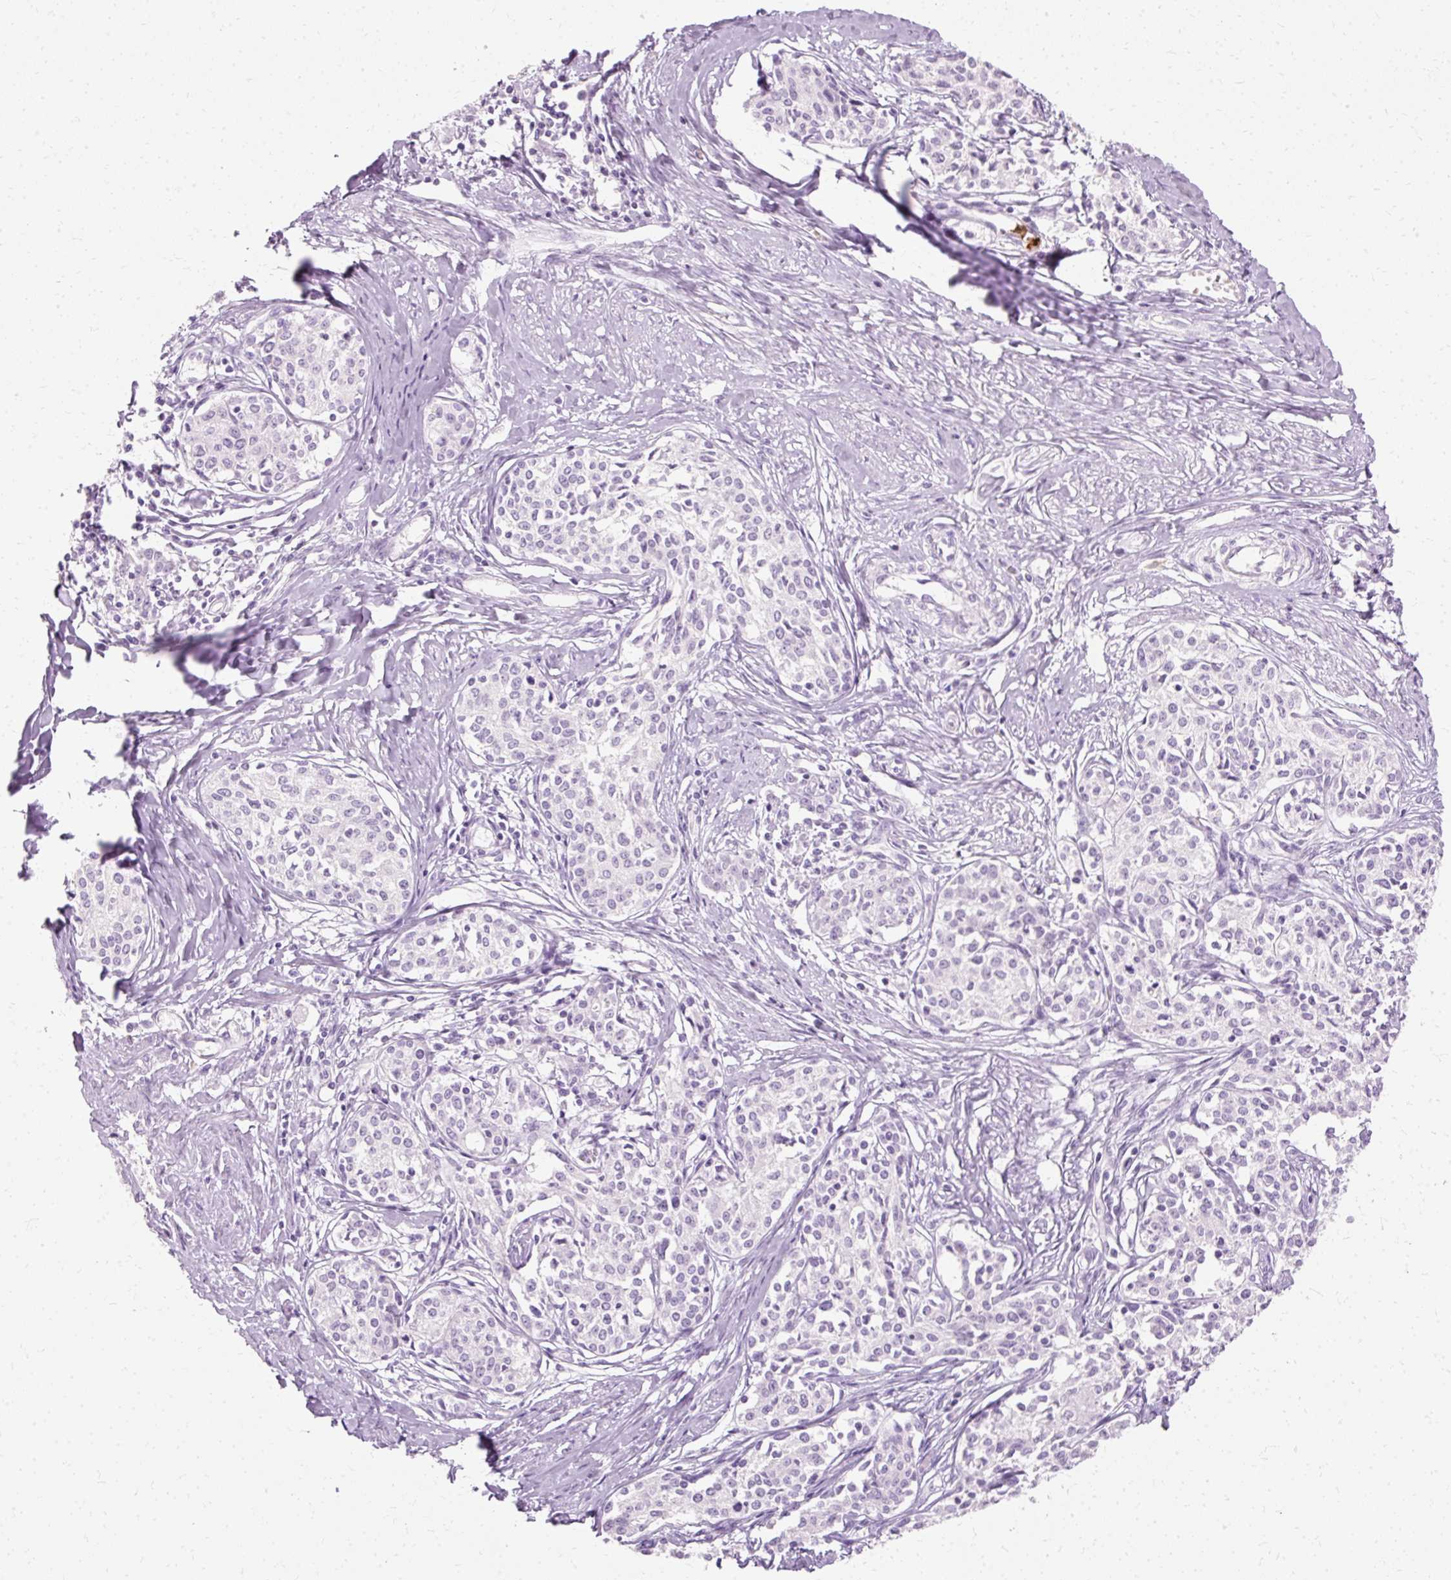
{"staining": {"intensity": "negative", "quantity": "none", "location": "none"}, "tissue": "cervical cancer", "cell_type": "Tumor cells", "image_type": "cancer", "snomed": [{"axis": "morphology", "description": "Squamous cell carcinoma, NOS"}, {"axis": "morphology", "description": "Adenocarcinoma, NOS"}, {"axis": "topography", "description": "Cervix"}], "caption": "Tumor cells are negative for protein expression in human cervical cancer.", "gene": "DEFA1", "patient": {"sex": "female", "age": 52}}